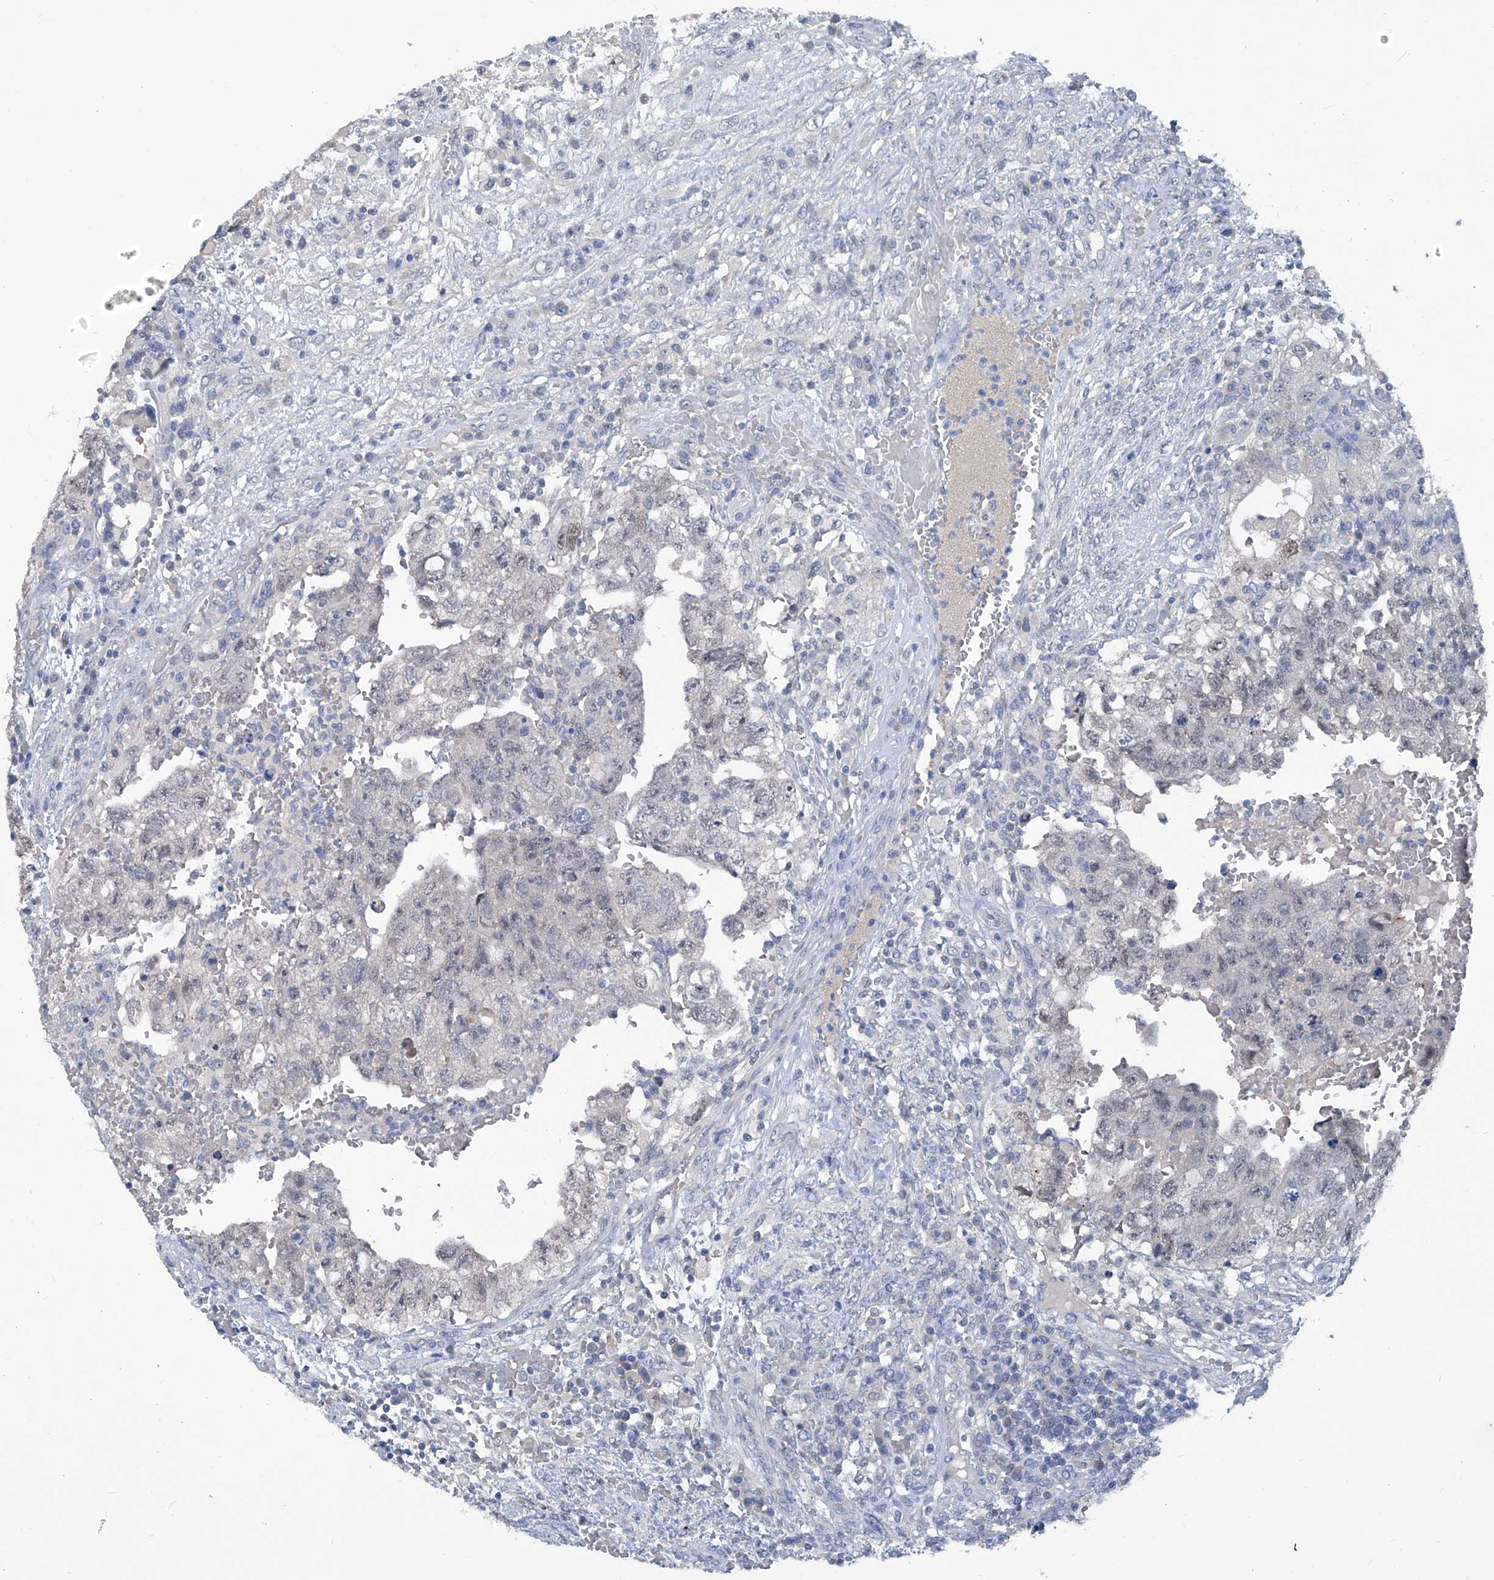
{"staining": {"intensity": "negative", "quantity": "none", "location": "none"}, "tissue": "testis cancer", "cell_type": "Tumor cells", "image_type": "cancer", "snomed": [{"axis": "morphology", "description": "Carcinoma, Embryonal, NOS"}, {"axis": "topography", "description": "Testis"}], "caption": "This is an immunohistochemistry image of testis cancer. There is no staining in tumor cells.", "gene": "KLHL17", "patient": {"sex": "male", "age": 36}}